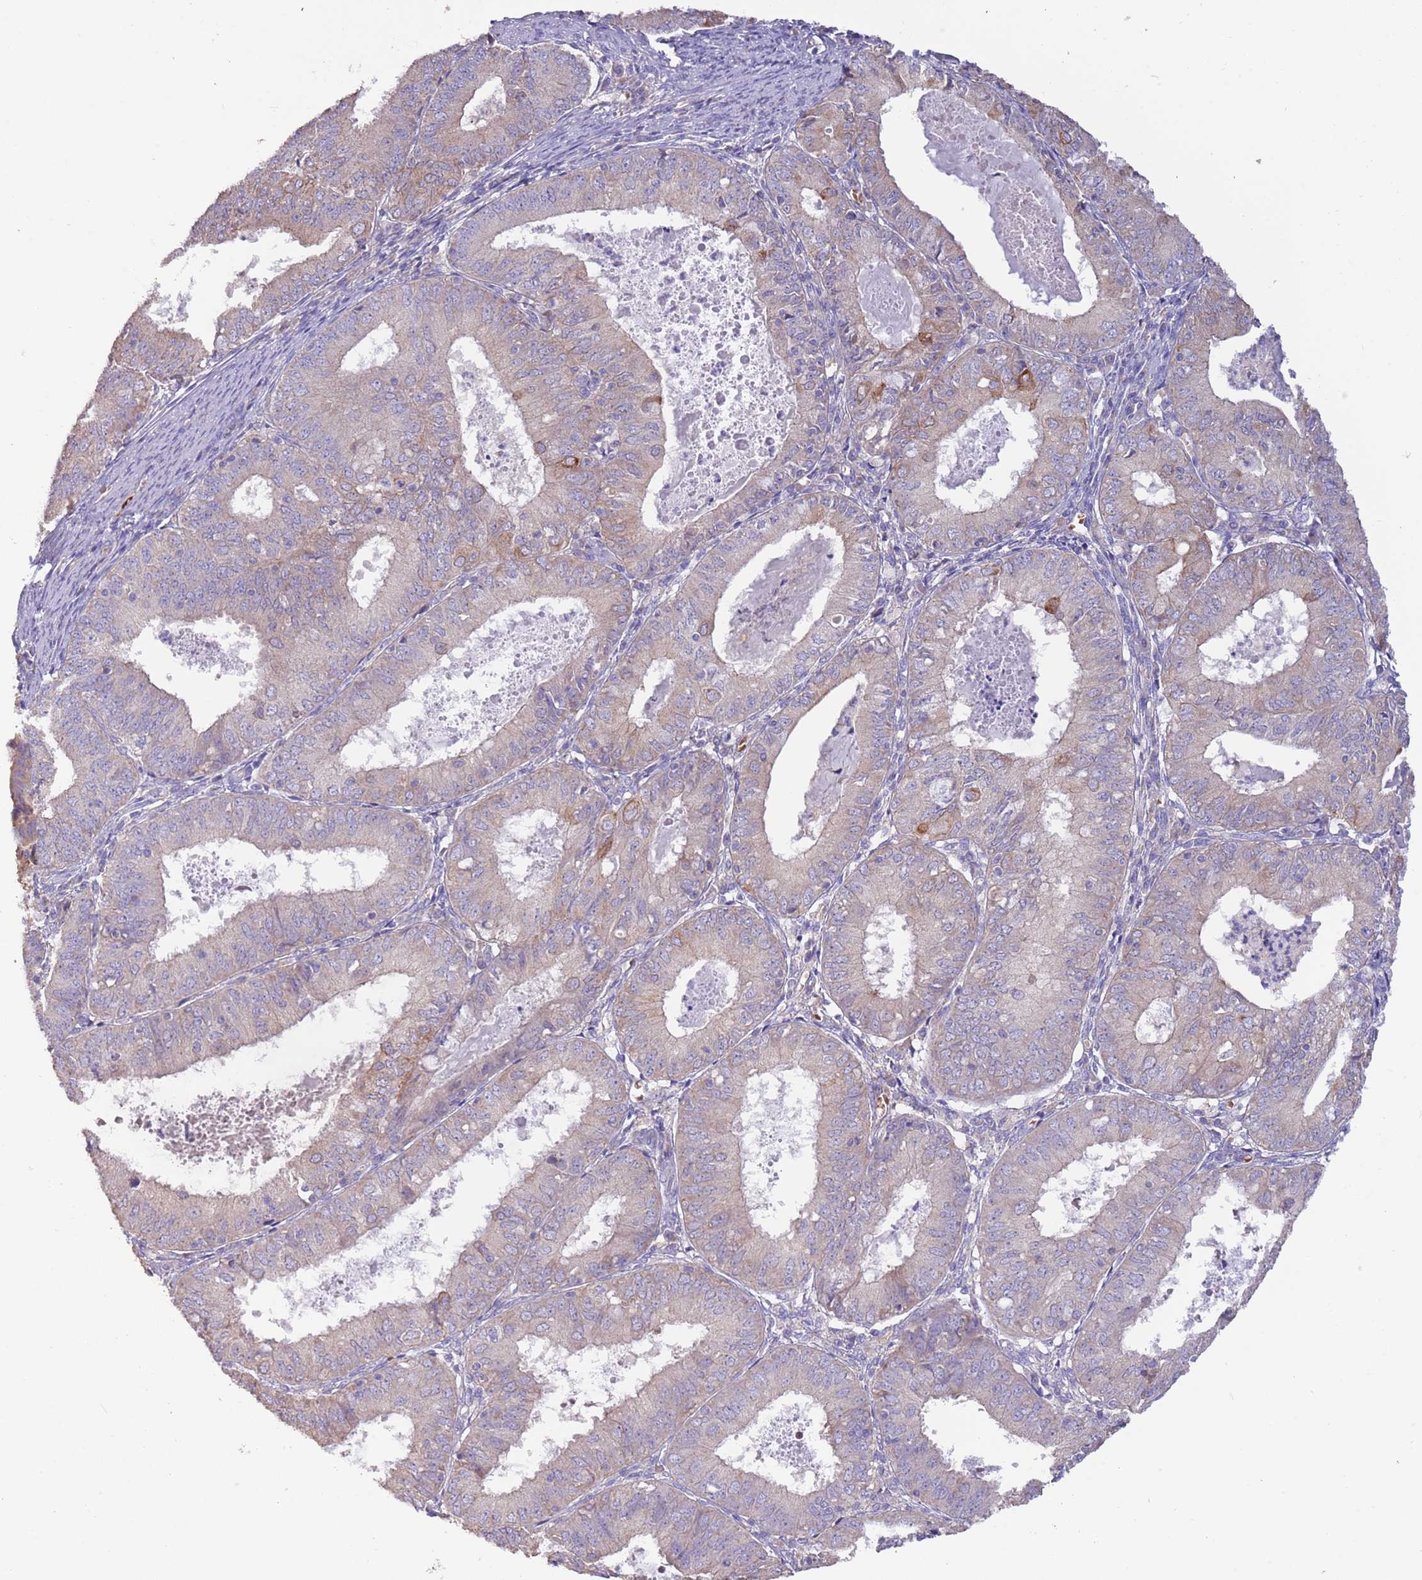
{"staining": {"intensity": "negative", "quantity": "none", "location": "none"}, "tissue": "endometrial cancer", "cell_type": "Tumor cells", "image_type": "cancer", "snomed": [{"axis": "morphology", "description": "Adenocarcinoma, NOS"}, {"axis": "topography", "description": "Endometrium"}], "caption": "Immunohistochemistry (IHC) micrograph of neoplastic tissue: human adenocarcinoma (endometrial) stained with DAB (3,3'-diaminobenzidine) shows no significant protein expression in tumor cells.", "gene": "TRMO", "patient": {"sex": "female", "age": 57}}